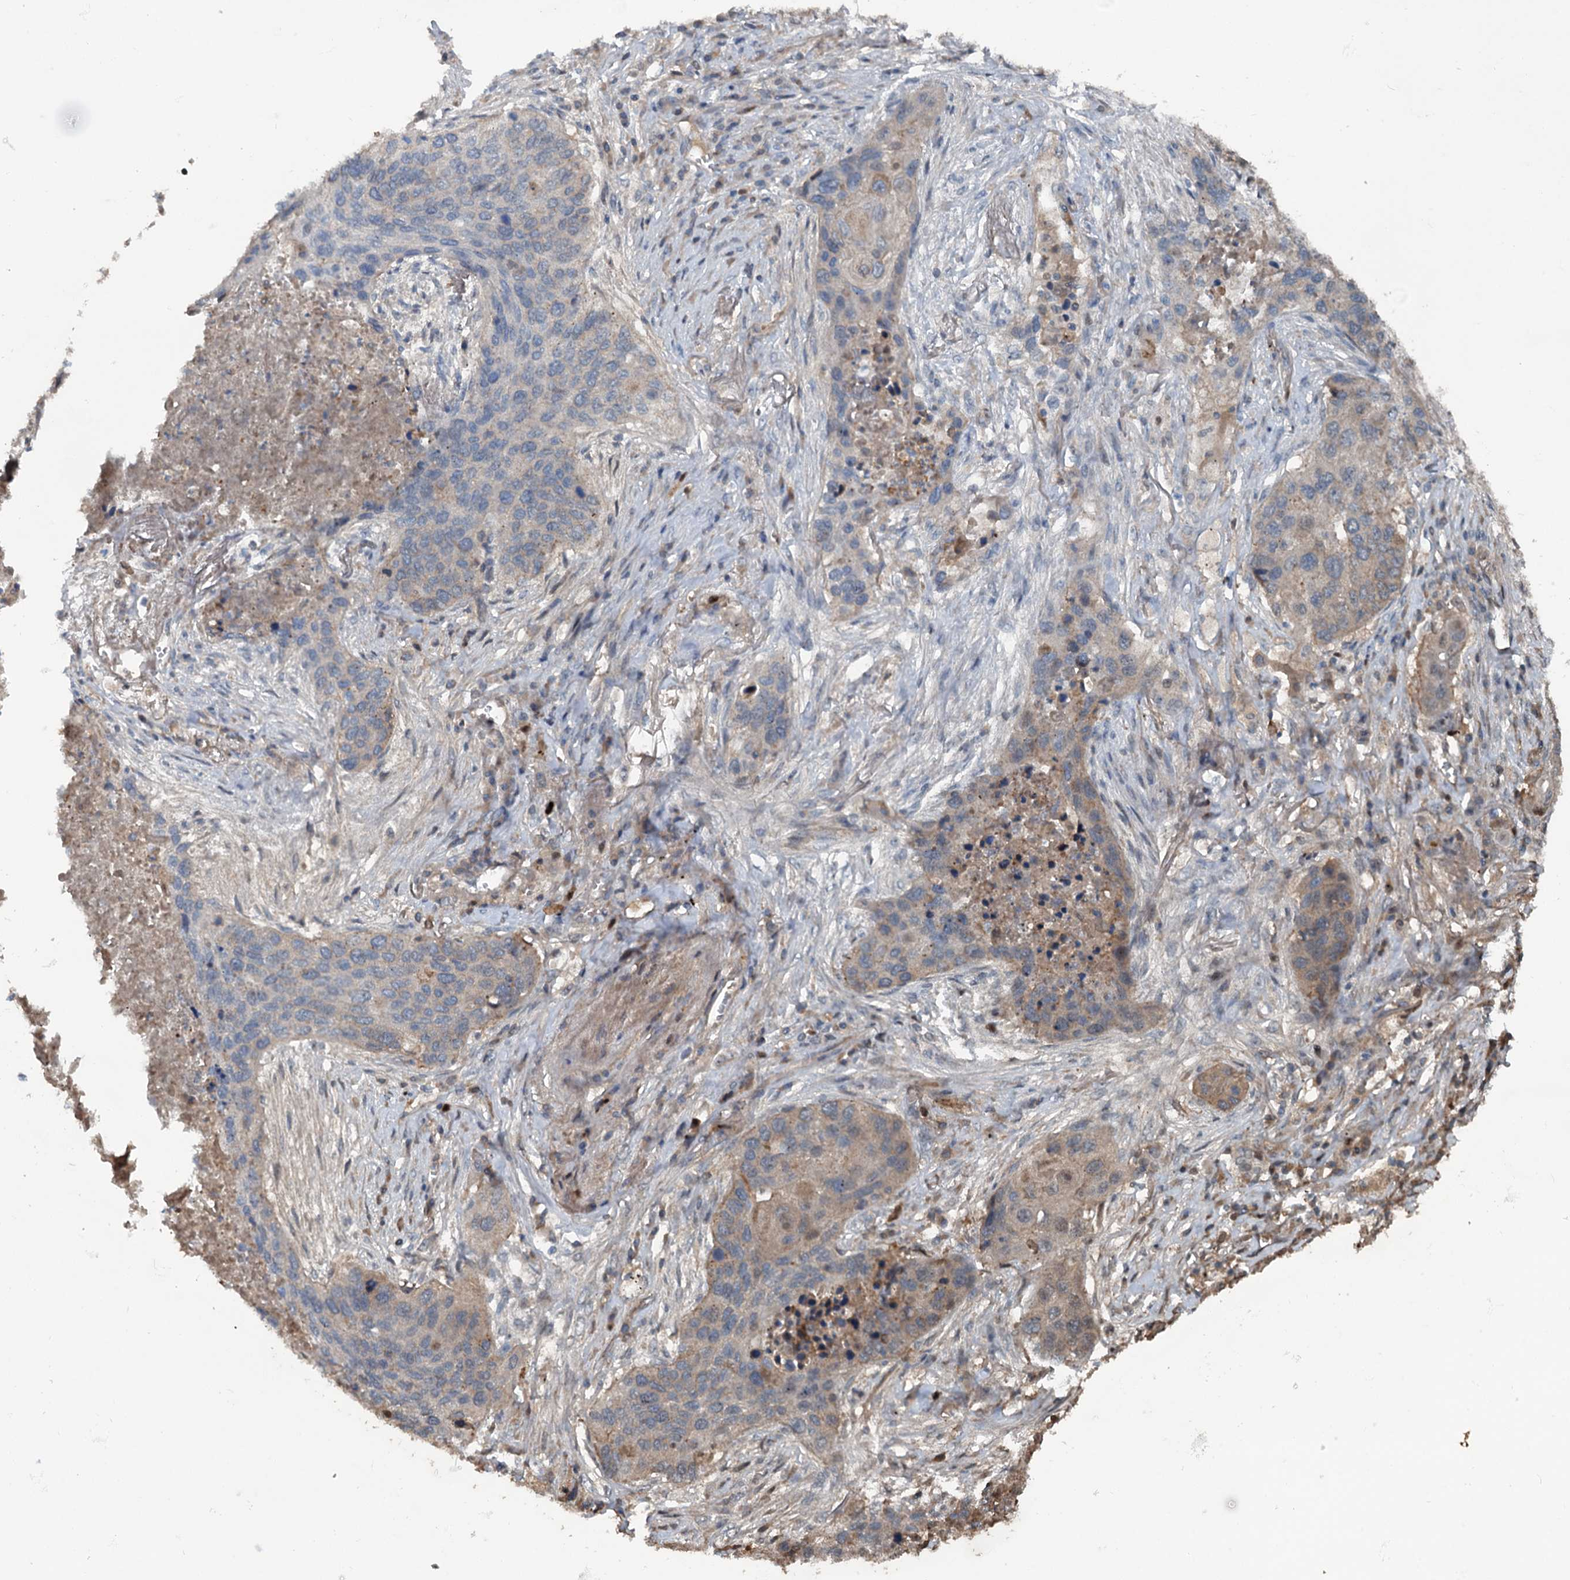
{"staining": {"intensity": "weak", "quantity": "<25%", "location": "cytoplasmic/membranous"}, "tissue": "lung cancer", "cell_type": "Tumor cells", "image_type": "cancer", "snomed": [{"axis": "morphology", "description": "Squamous cell carcinoma, NOS"}, {"axis": "topography", "description": "Lung"}], "caption": "Immunohistochemistry of human lung cancer (squamous cell carcinoma) reveals no expression in tumor cells.", "gene": "TEDC1", "patient": {"sex": "female", "age": 63}}